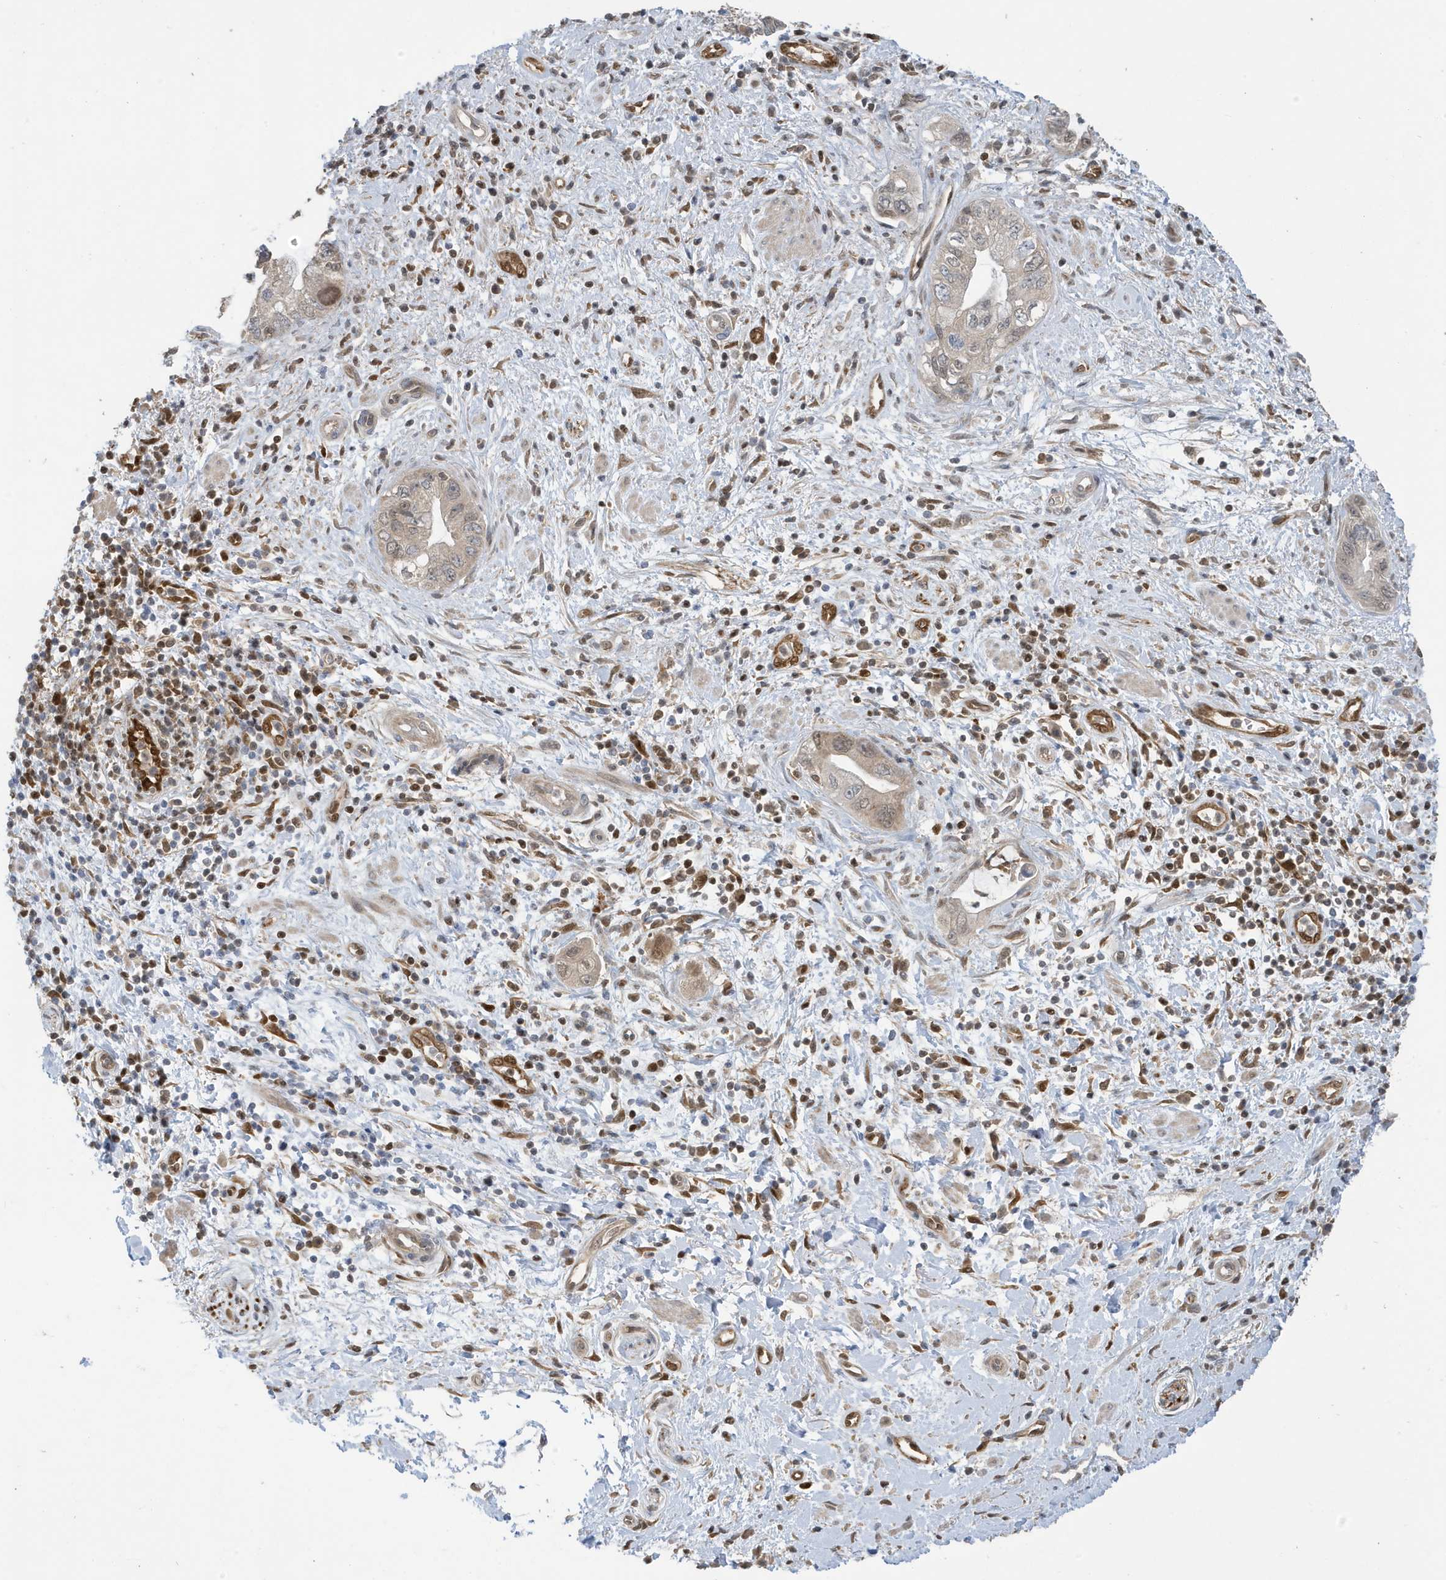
{"staining": {"intensity": "weak", "quantity": ">75%", "location": "cytoplasmic/membranous,nuclear"}, "tissue": "pancreatic cancer", "cell_type": "Tumor cells", "image_type": "cancer", "snomed": [{"axis": "morphology", "description": "Adenocarcinoma, NOS"}, {"axis": "topography", "description": "Pancreas"}], "caption": "Immunohistochemistry staining of adenocarcinoma (pancreatic), which shows low levels of weak cytoplasmic/membranous and nuclear expression in about >75% of tumor cells indicating weak cytoplasmic/membranous and nuclear protein expression. The staining was performed using DAB (3,3'-diaminobenzidine) (brown) for protein detection and nuclei were counterstained in hematoxylin (blue).", "gene": "NCOA7", "patient": {"sex": "female", "age": 73}}